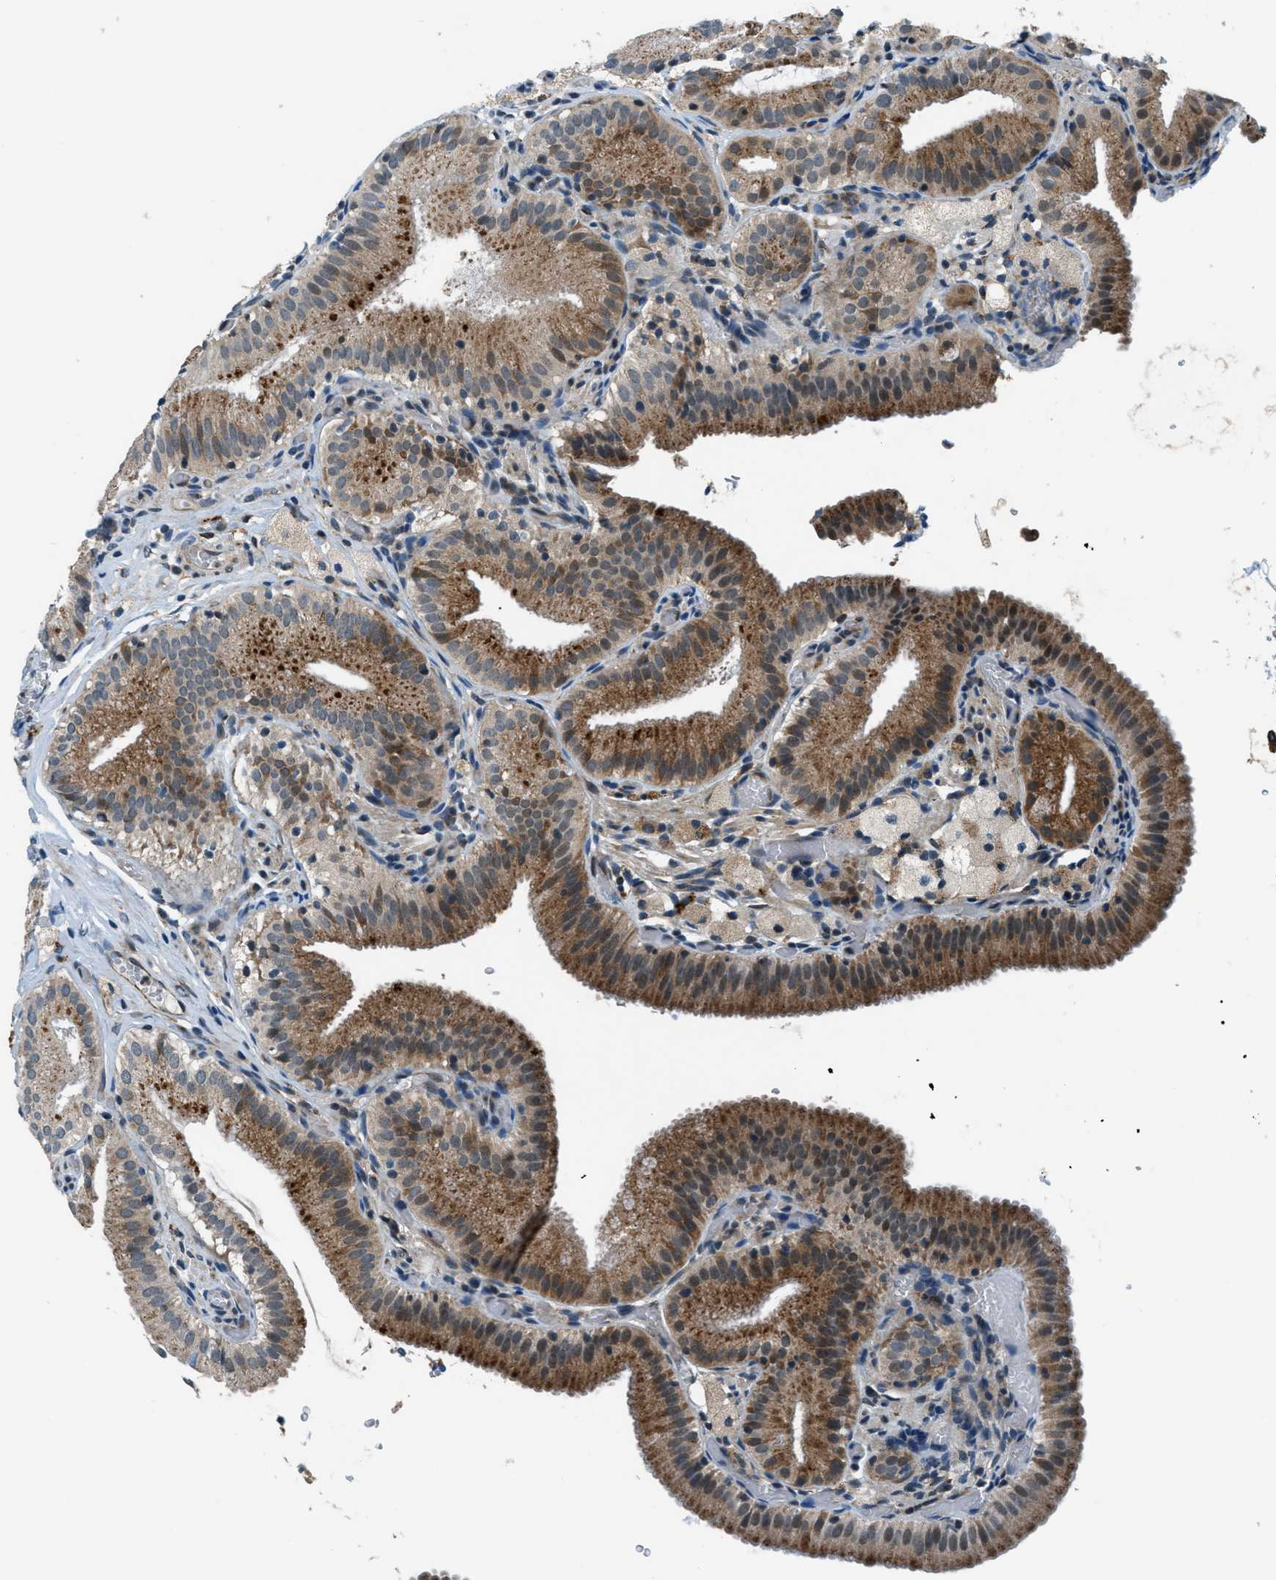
{"staining": {"intensity": "strong", "quantity": ">75%", "location": "cytoplasmic/membranous"}, "tissue": "gallbladder", "cell_type": "Glandular cells", "image_type": "normal", "snomed": [{"axis": "morphology", "description": "Normal tissue, NOS"}, {"axis": "topography", "description": "Gallbladder"}], "caption": "Immunohistochemistry (DAB) staining of normal gallbladder reveals strong cytoplasmic/membranous protein expression in approximately >75% of glandular cells. (brown staining indicates protein expression, while blue staining denotes nuclei).", "gene": "GINM1", "patient": {"sex": "male", "age": 54}}